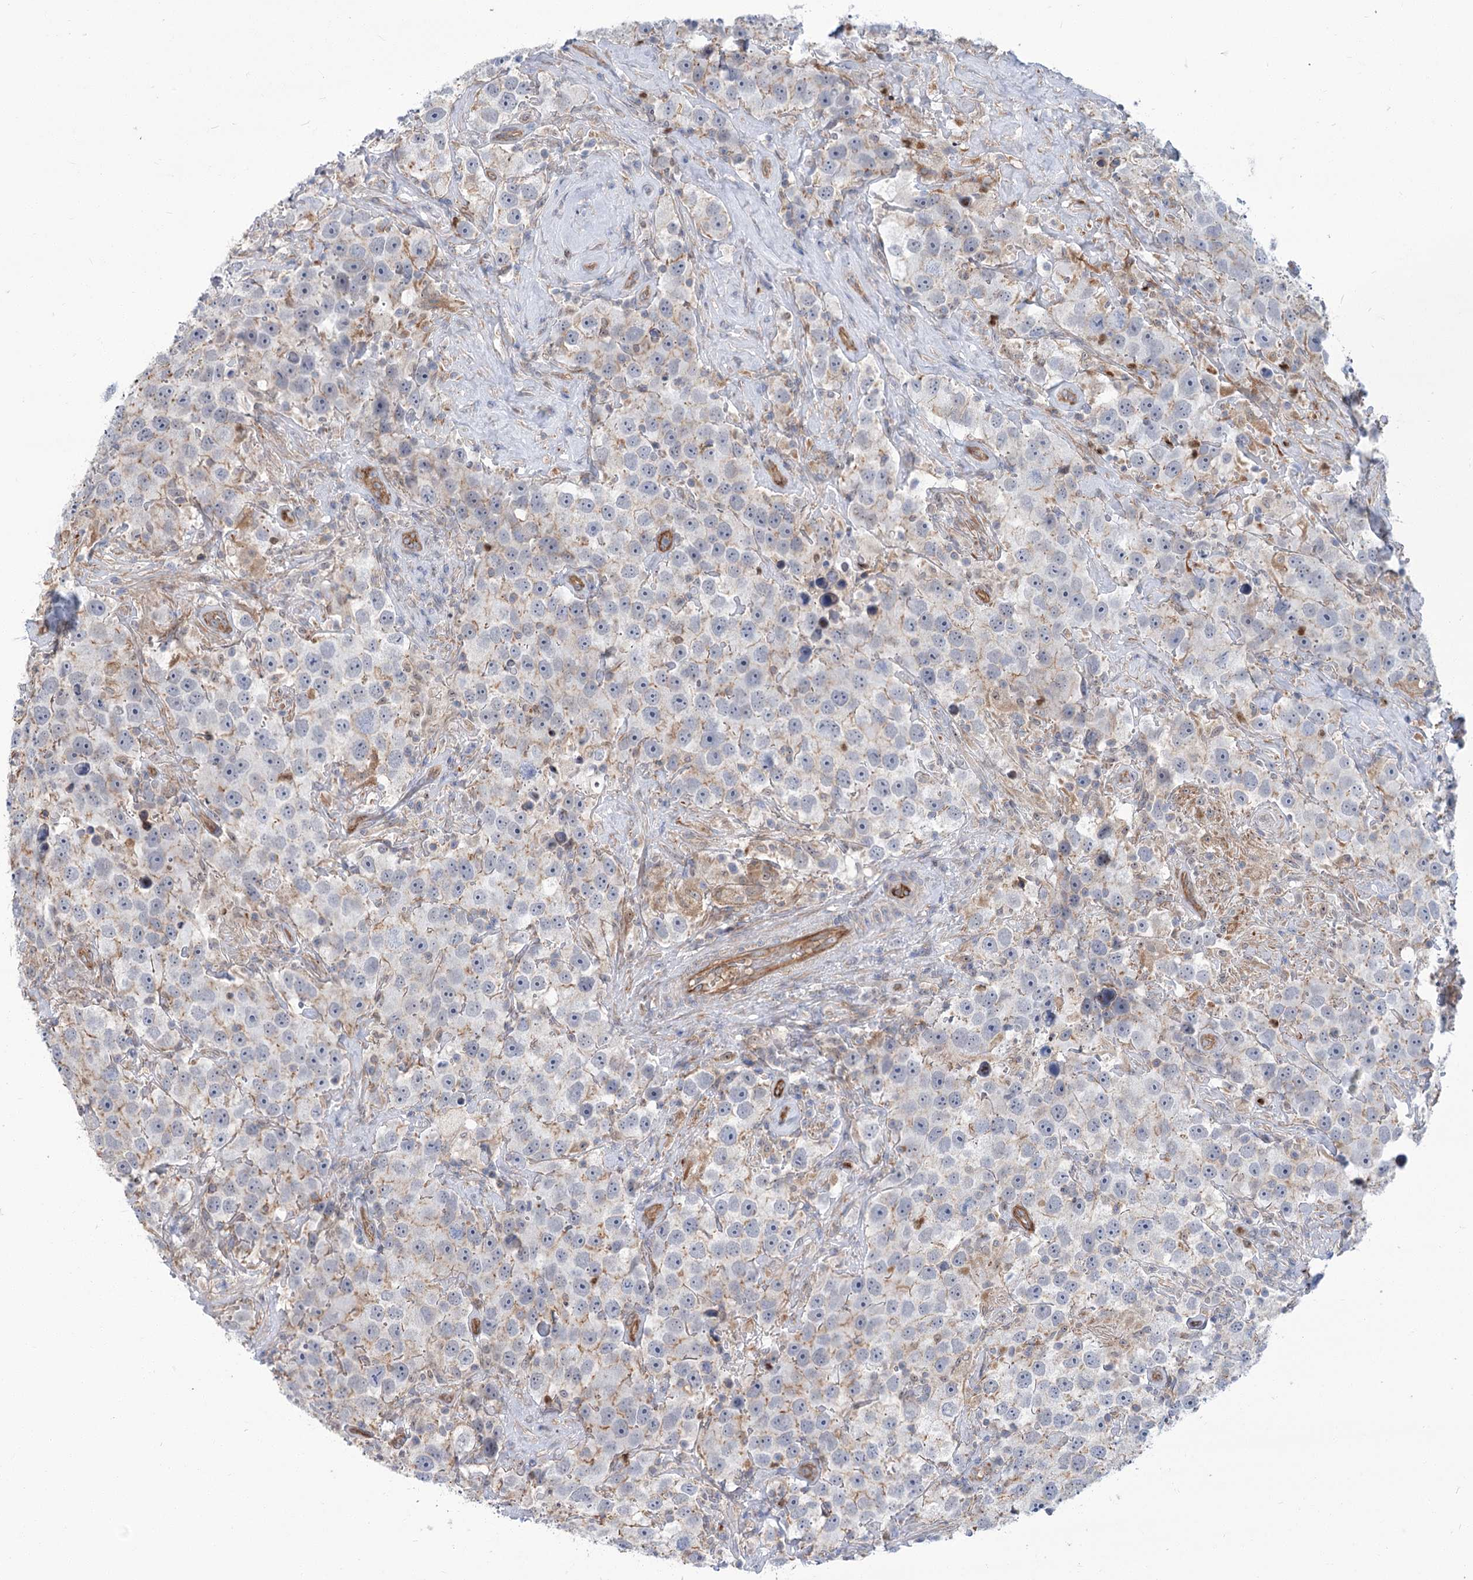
{"staining": {"intensity": "weak", "quantity": "<25%", "location": "cytoplasmic/membranous"}, "tissue": "testis cancer", "cell_type": "Tumor cells", "image_type": "cancer", "snomed": [{"axis": "morphology", "description": "Seminoma, NOS"}, {"axis": "topography", "description": "Testis"}], "caption": "Immunohistochemistry of testis cancer (seminoma) reveals no positivity in tumor cells.", "gene": "THAP6", "patient": {"sex": "male", "age": 49}}